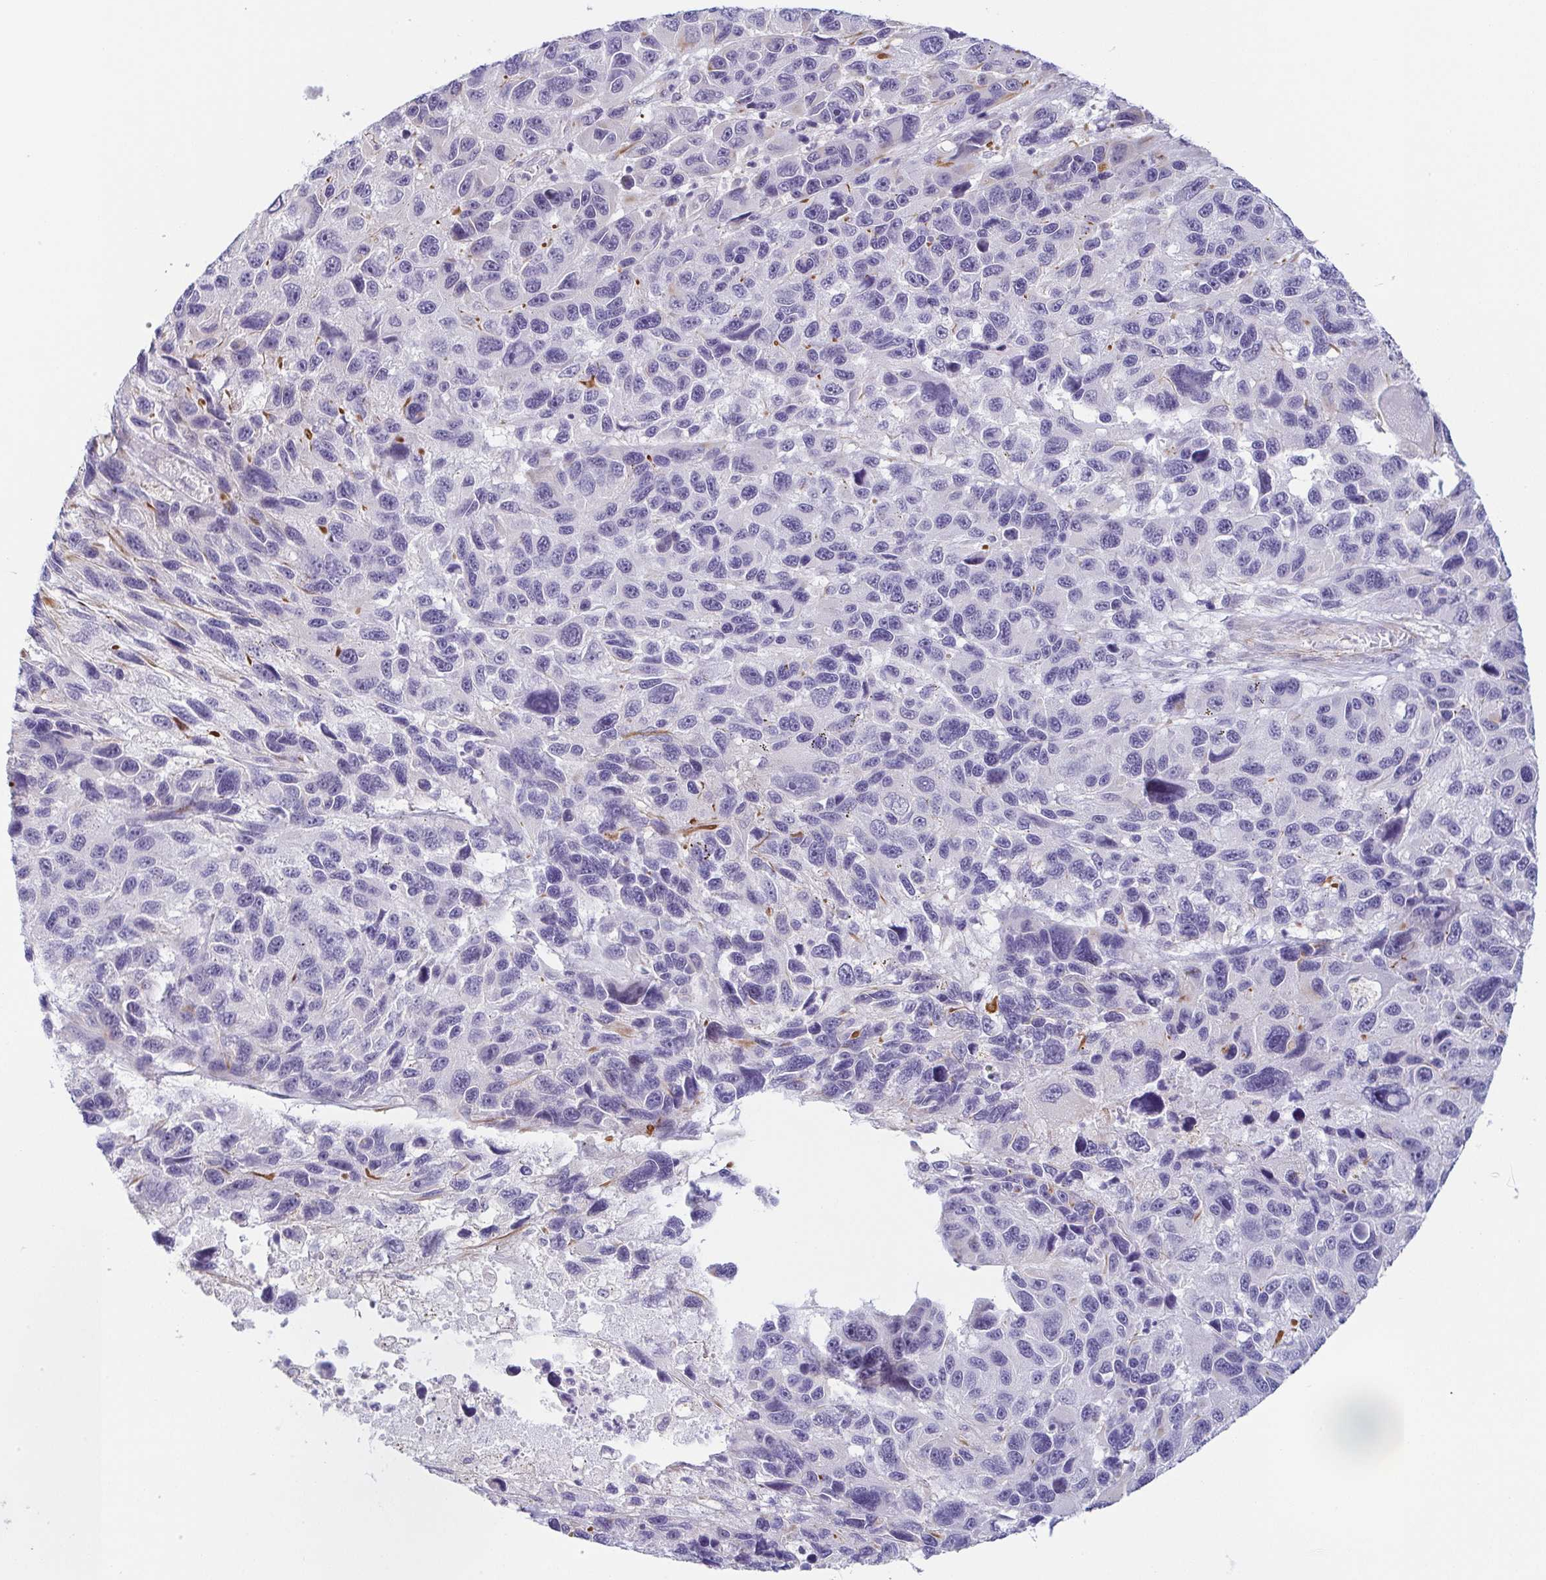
{"staining": {"intensity": "negative", "quantity": "none", "location": "none"}, "tissue": "melanoma", "cell_type": "Tumor cells", "image_type": "cancer", "snomed": [{"axis": "morphology", "description": "Malignant melanoma, NOS"}, {"axis": "topography", "description": "Skin"}], "caption": "Photomicrograph shows no significant protein positivity in tumor cells of melanoma.", "gene": "COL17A1", "patient": {"sex": "male", "age": 53}}